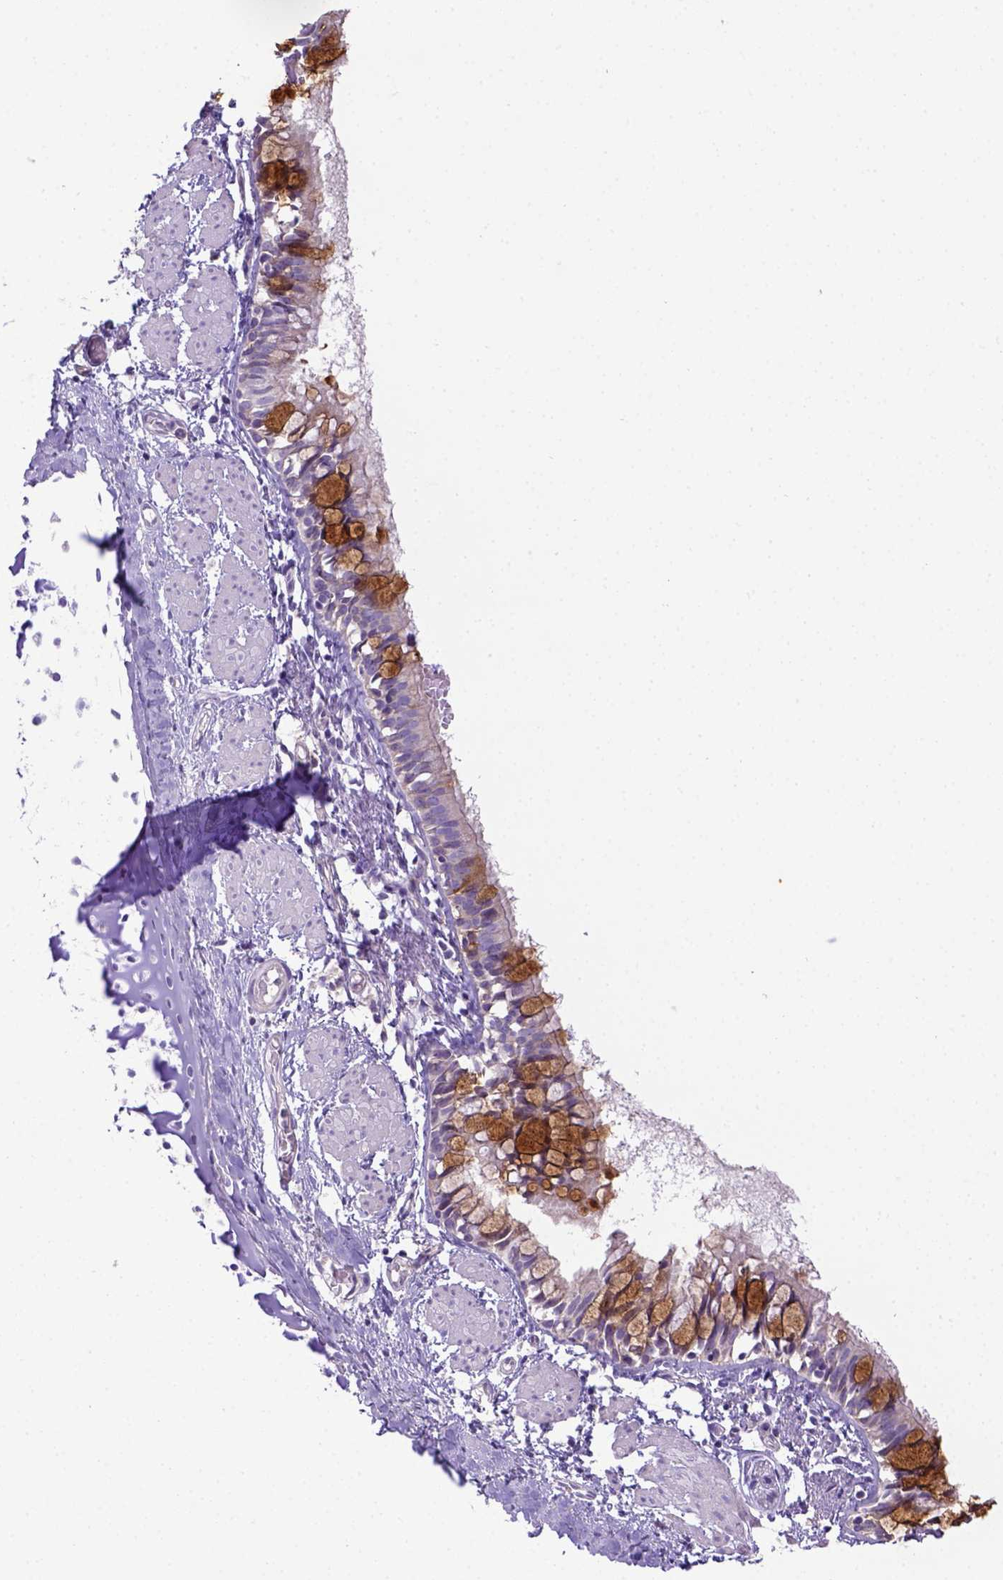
{"staining": {"intensity": "moderate", "quantity": "<25%", "location": "cytoplasmic/membranous"}, "tissue": "bronchus", "cell_type": "Respiratory epithelial cells", "image_type": "normal", "snomed": [{"axis": "morphology", "description": "Normal tissue, NOS"}, {"axis": "topography", "description": "Bronchus"}], "caption": "Human bronchus stained with a brown dye displays moderate cytoplasmic/membranous positive expression in approximately <25% of respiratory epithelial cells.", "gene": "CD40", "patient": {"sex": "male", "age": 1}}